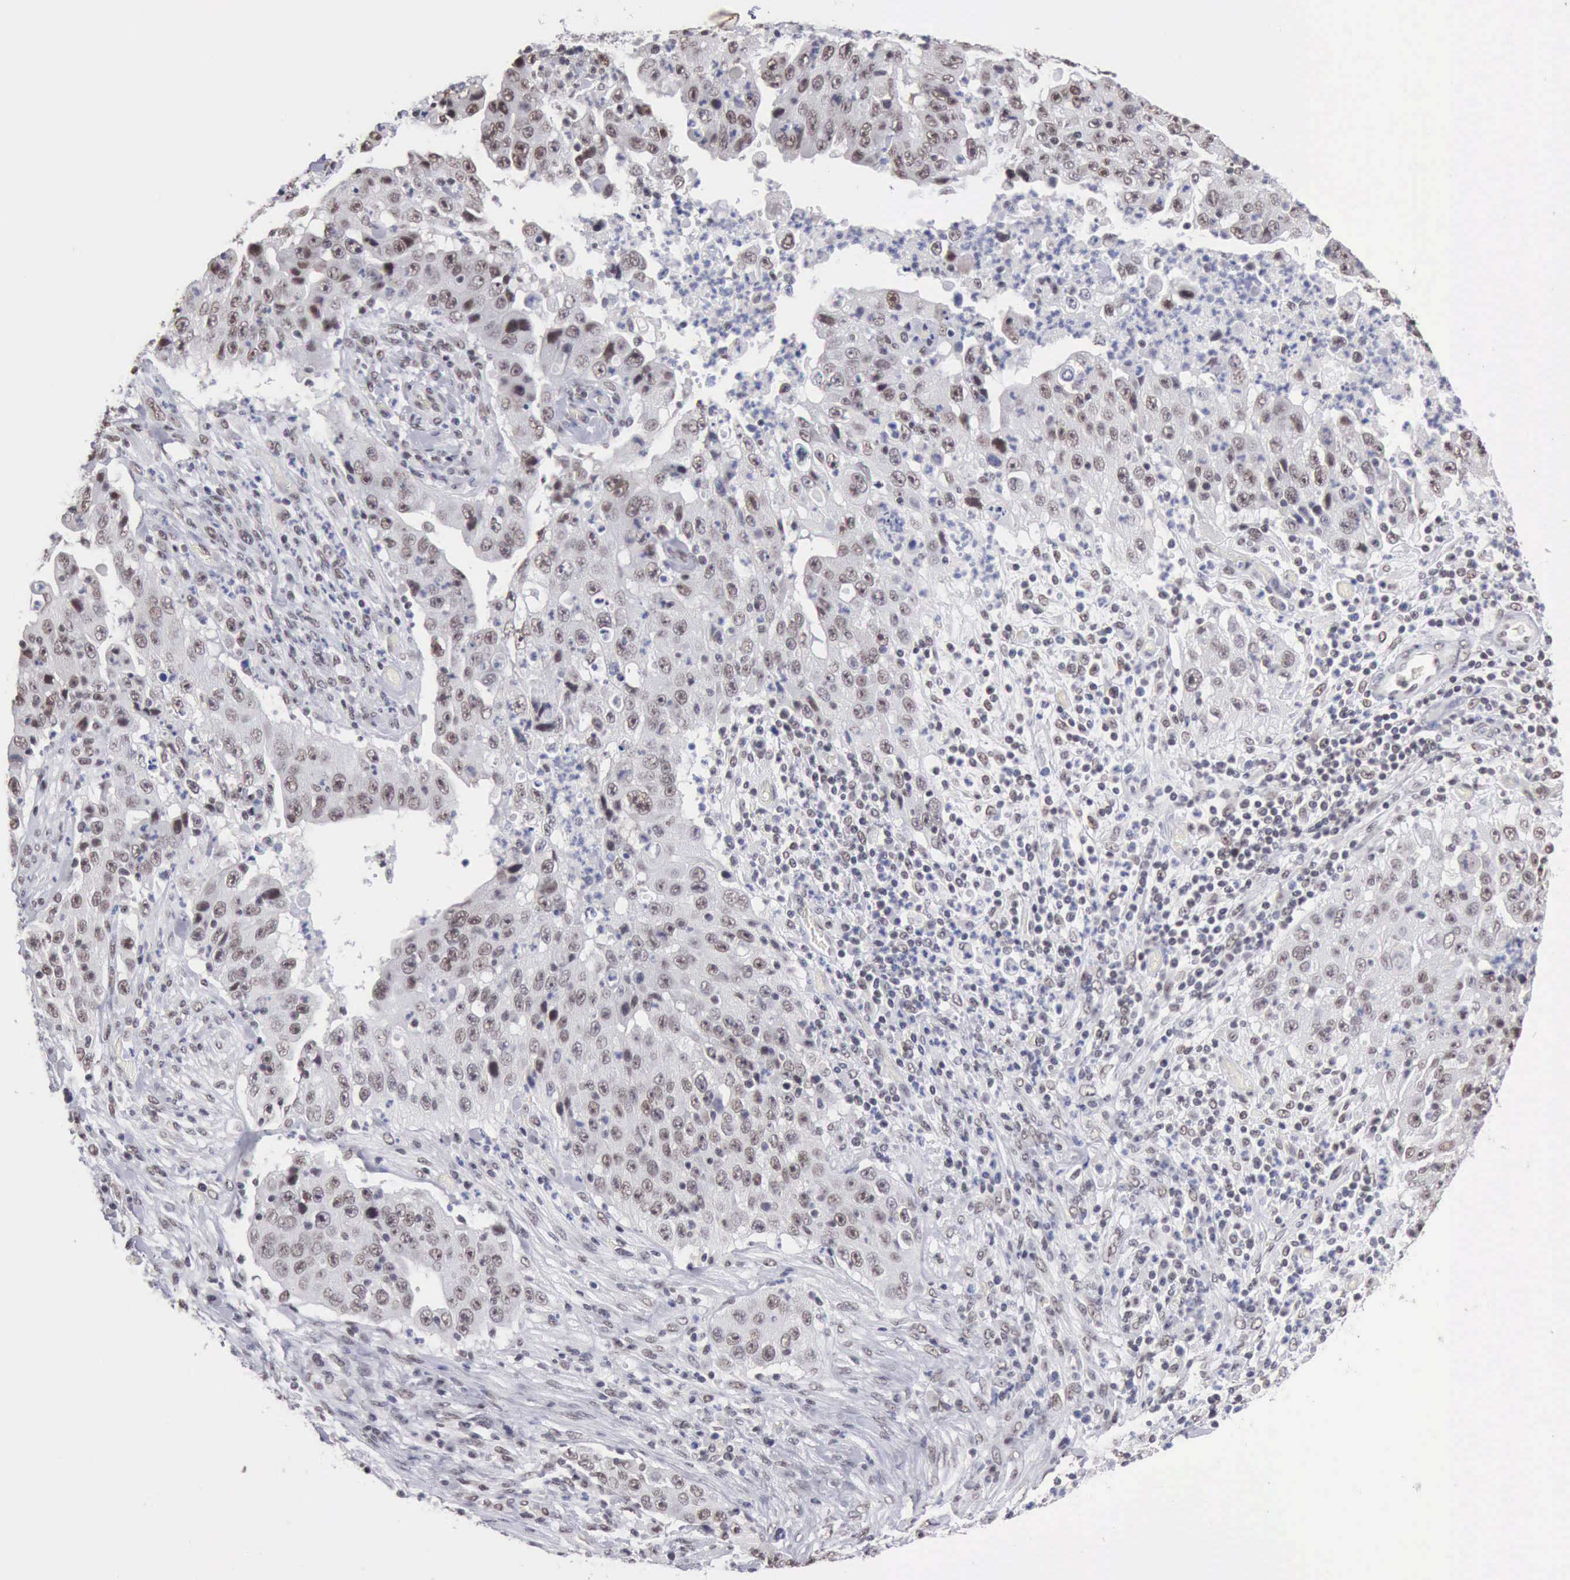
{"staining": {"intensity": "weak", "quantity": "<25%", "location": "nuclear"}, "tissue": "lung cancer", "cell_type": "Tumor cells", "image_type": "cancer", "snomed": [{"axis": "morphology", "description": "Squamous cell carcinoma, NOS"}, {"axis": "topography", "description": "Lung"}], "caption": "An immunohistochemistry micrograph of lung cancer (squamous cell carcinoma) is shown. There is no staining in tumor cells of lung cancer (squamous cell carcinoma).", "gene": "TAF1", "patient": {"sex": "male", "age": 64}}